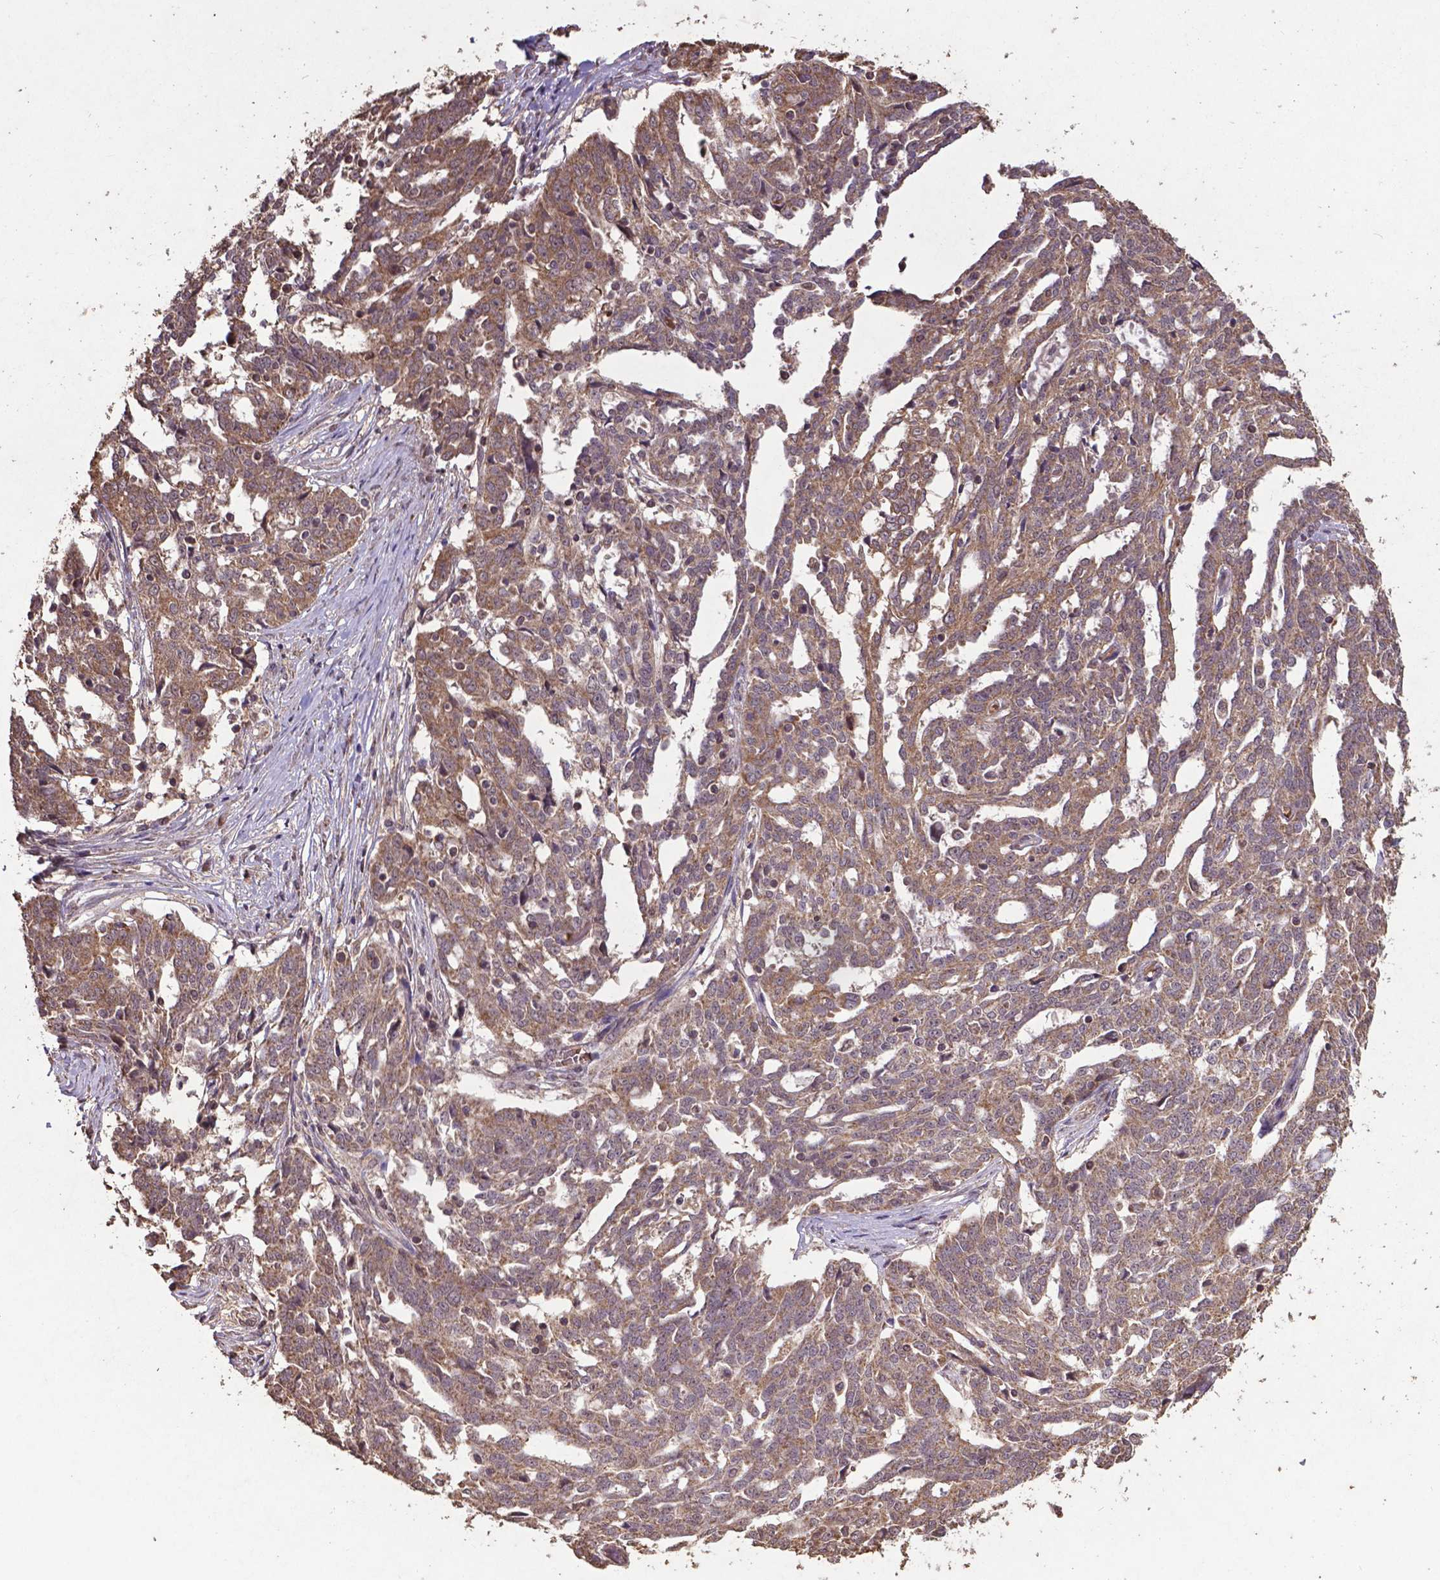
{"staining": {"intensity": "moderate", "quantity": ">75%", "location": "cytoplasmic/membranous"}, "tissue": "ovarian cancer", "cell_type": "Tumor cells", "image_type": "cancer", "snomed": [{"axis": "morphology", "description": "Cystadenocarcinoma, serous, NOS"}, {"axis": "topography", "description": "Ovary"}], "caption": "Protein expression analysis of human ovarian cancer reveals moderate cytoplasmic/membranous positivity in about >75% of tumor cells.", "gene": "DCAF1", "patient": {"sex": "female", "age": 67}}